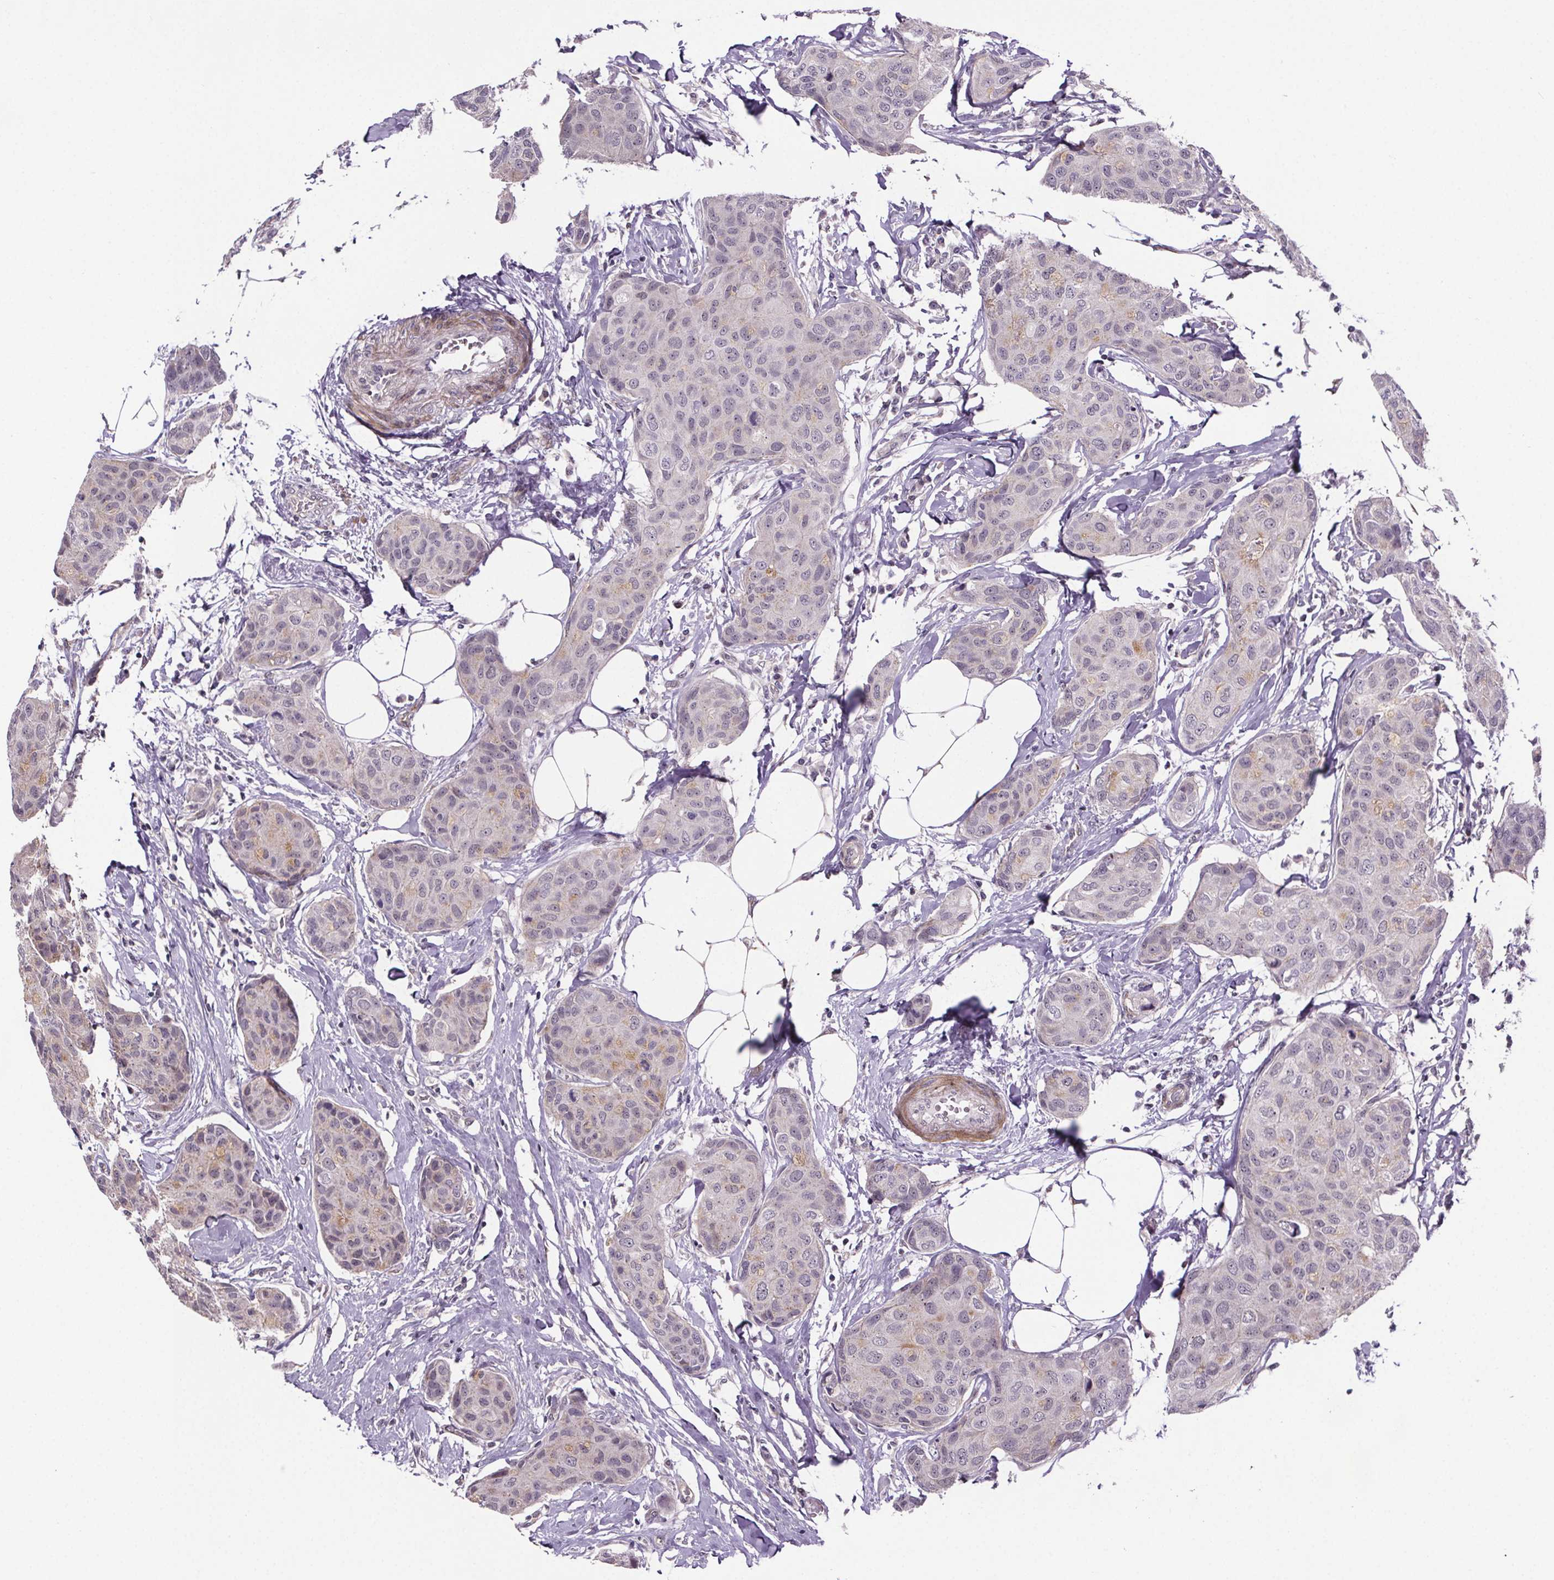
{"staining": {"intensity": "negative", "quantity": "none", "location": "none"}, "tissue": "breast cancer", "cell_type": "Tumor cells", "image_type": "cancer", "snomed": [{"axis": "morphology", "description": "Duct carcinoma"}, {"axis": "topography", "description": "Breast"}], "caption": "Image shows no protein positivity in tumor cells of breast invasive ductal carcinoma tissue.", "gene": "TTC12", "patient": {"sex": "female", "age": 80}}